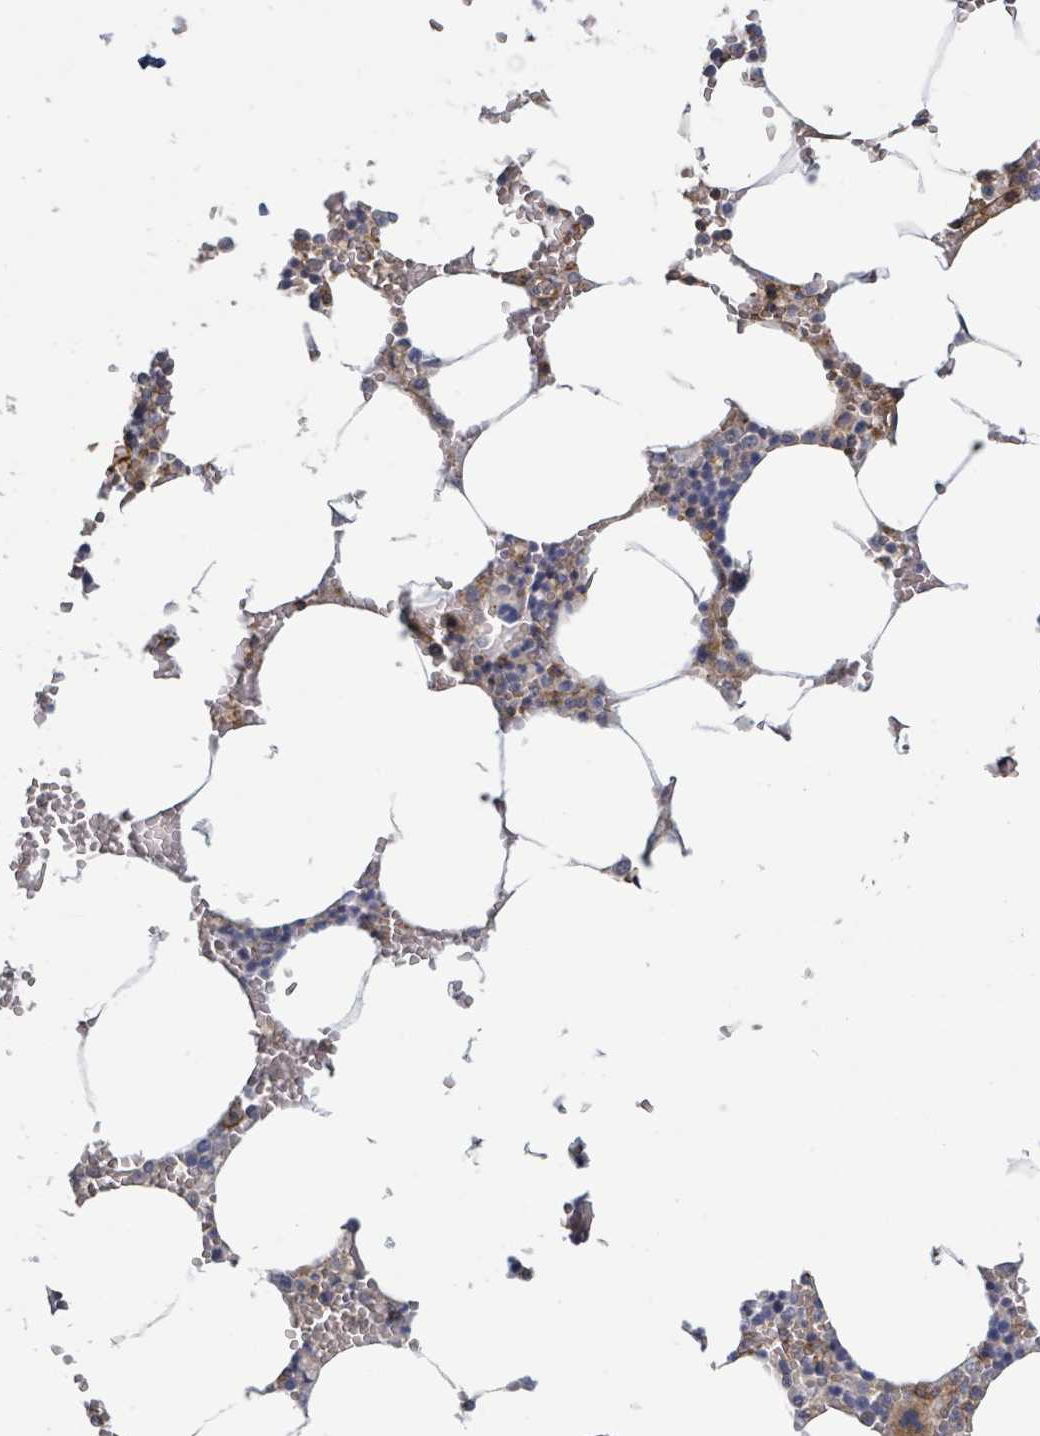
{"staining": {"intensity": "moderate", "quantity": "<25%", "location": "cytoplasmic/membranous"}, "tissue": "bone marrow", "cell_type": "Hematopoietic cells", "image_type": "normal", "snomed": [{"axis": "morphology", "description": "Normal tissue, NOS"}, {"axis": "topography", "description": "Bone marrow"}], "caption": "About <25% of hematopoietic cells in normal human bone marrow exhibit moderate cytoplasmic/membranous protein positivity as visualized by brown immunohistochemical staining.", "gene": "TNFRSF14", "patient": {"sex": "male", "age": 70}}